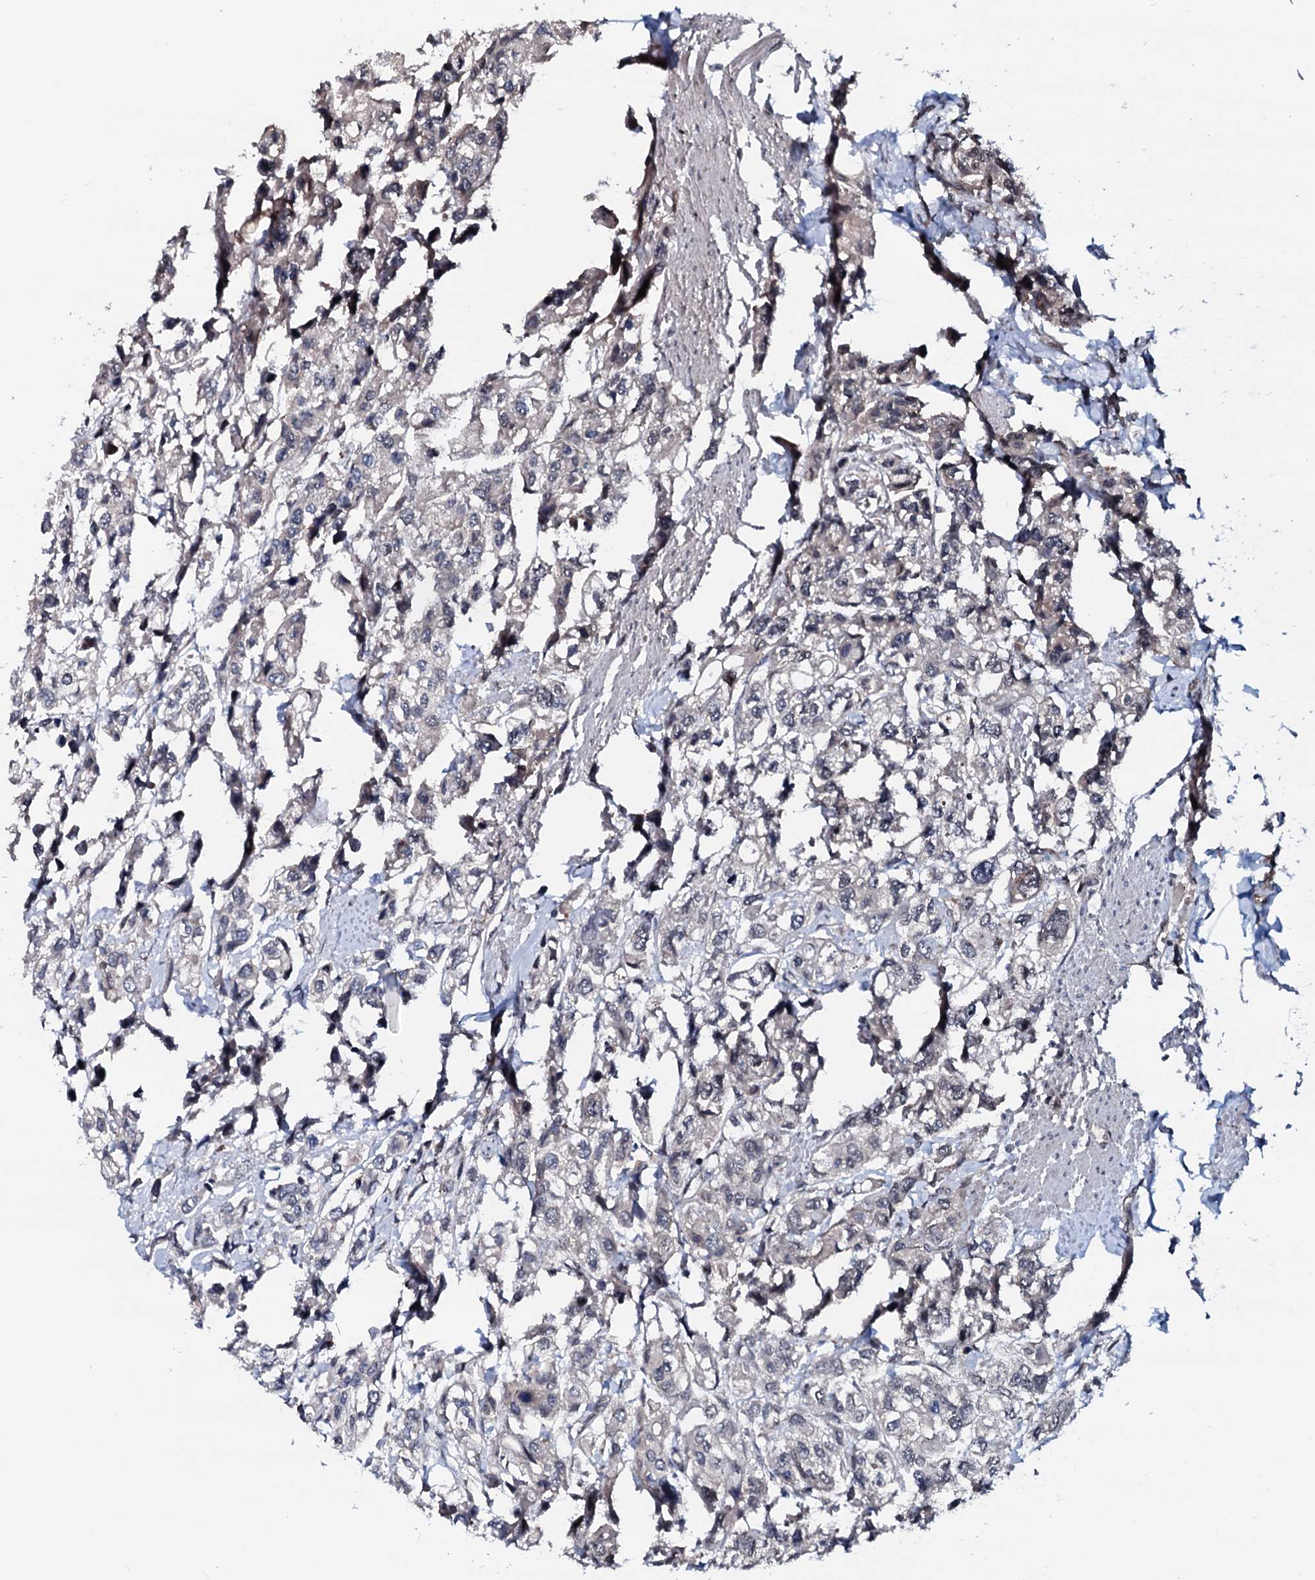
{"staining": {"intensity": "negative", "quantity": "none", "location": "none"}, "tissue": "urothelial cancer", "cell_type": "Tumor cells", "image_type": "cancer", "snomed": [{"axis": "morphology", "description": "Urothelial carcinoma, High grade"}, {"axis": "topography", "description": "Urinary bladder"}], "caption": "Urothelial cancer stained for a protein using immunohistochemistry displays no staining tumor cells.", "gene": "OGFOD2", "patient": {"sex": "male", "age": 67}}